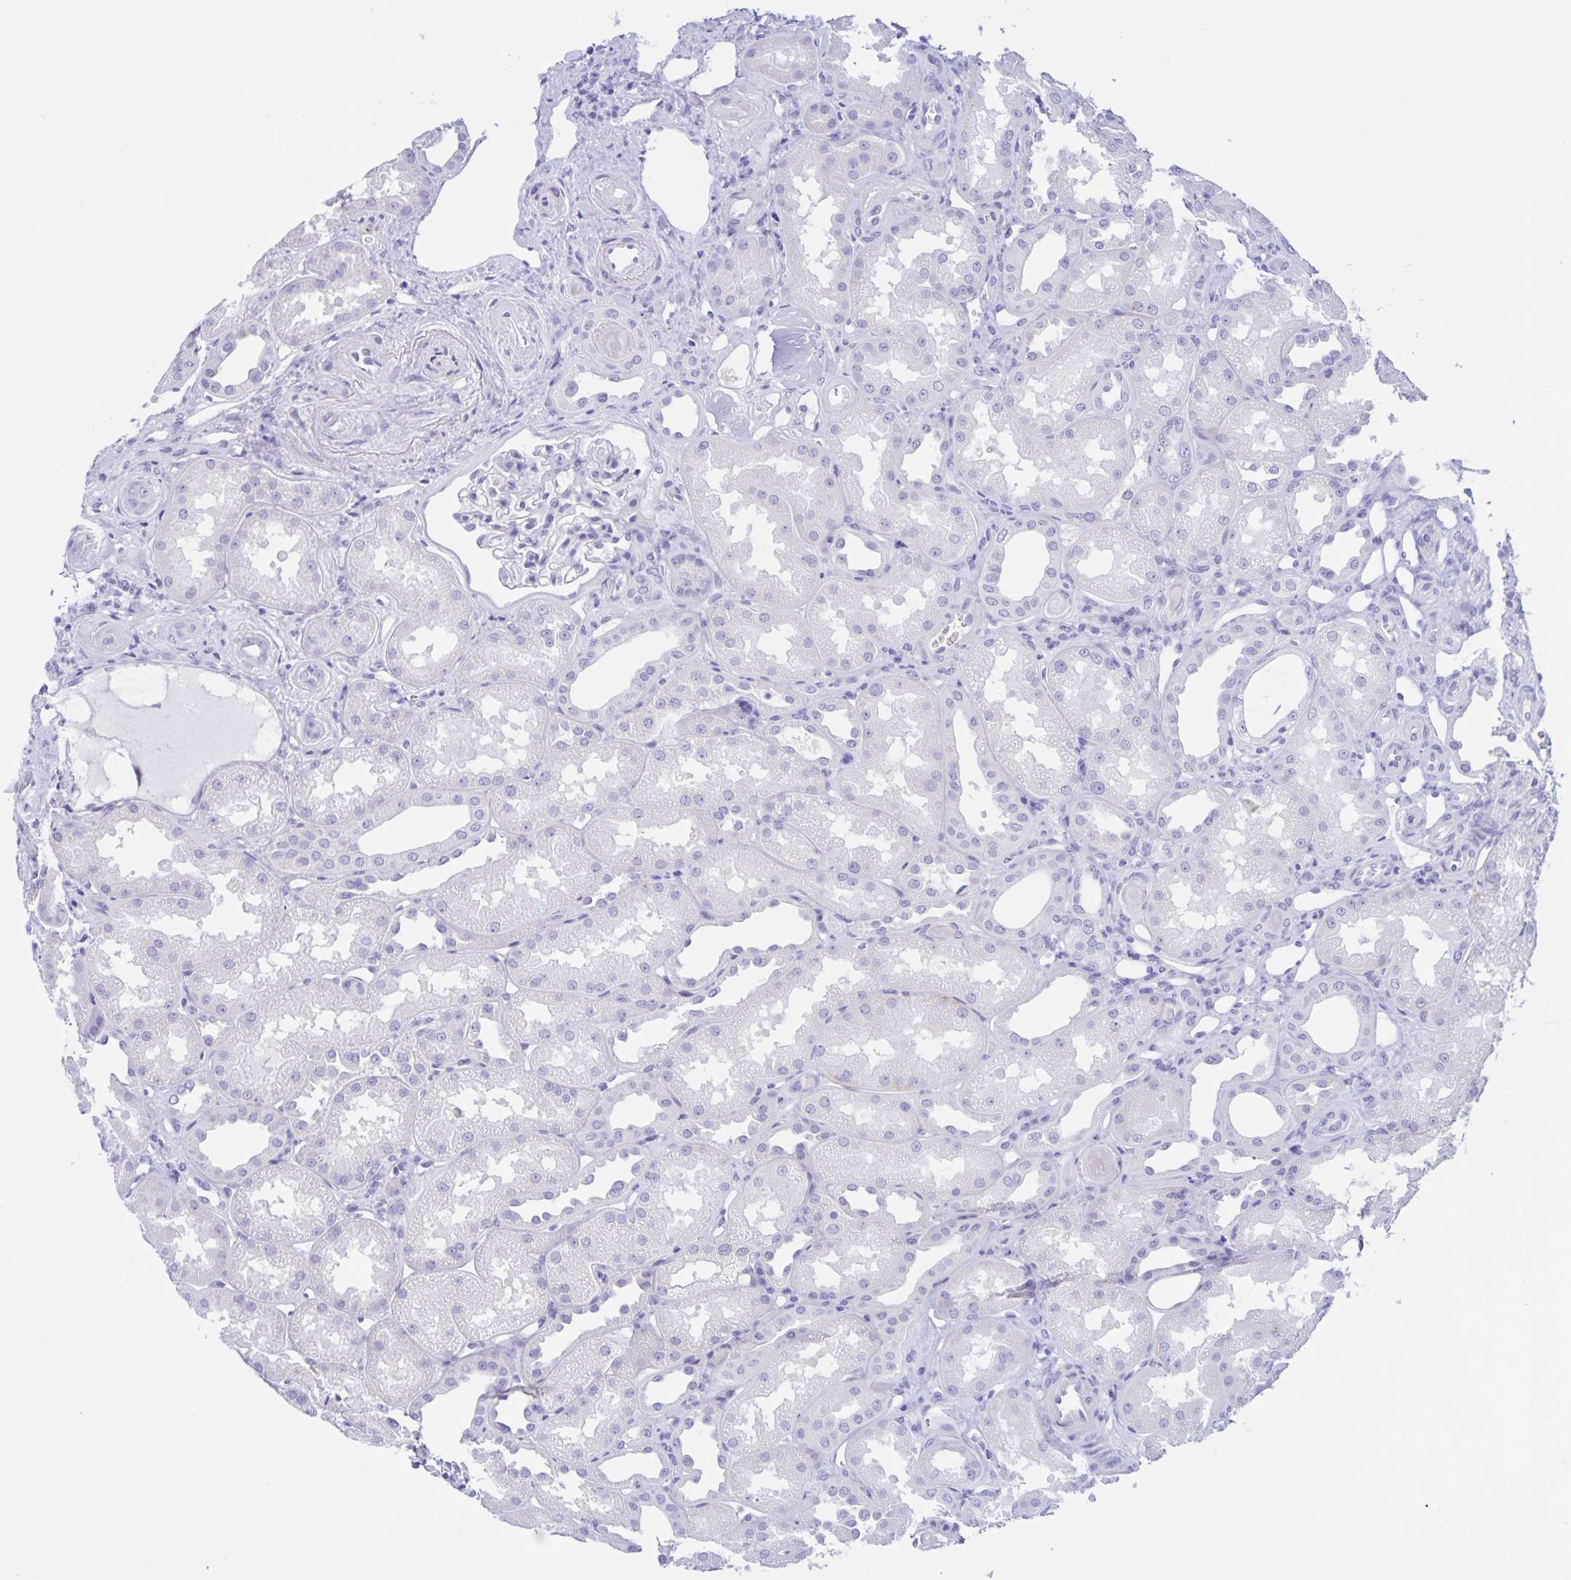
{"staining": {"intensity": "negative", "quantity": "none", "location": "none"}, "tissue": "kidney", "cell_type": "Cells in glomeruli", "image_type": "normal", "snomed": [{"axis": "morphology", "description": "Normal tissue, NOS"}, {"axis": "topography", "description": "Kidney"}], "caption": "The immunohistochemistry (IHC) micrograph has no significant expression in cells in glomeruli of kidney.", "gene": "TGIF2LX", "patient": {"sex": "male", "age": 61}}